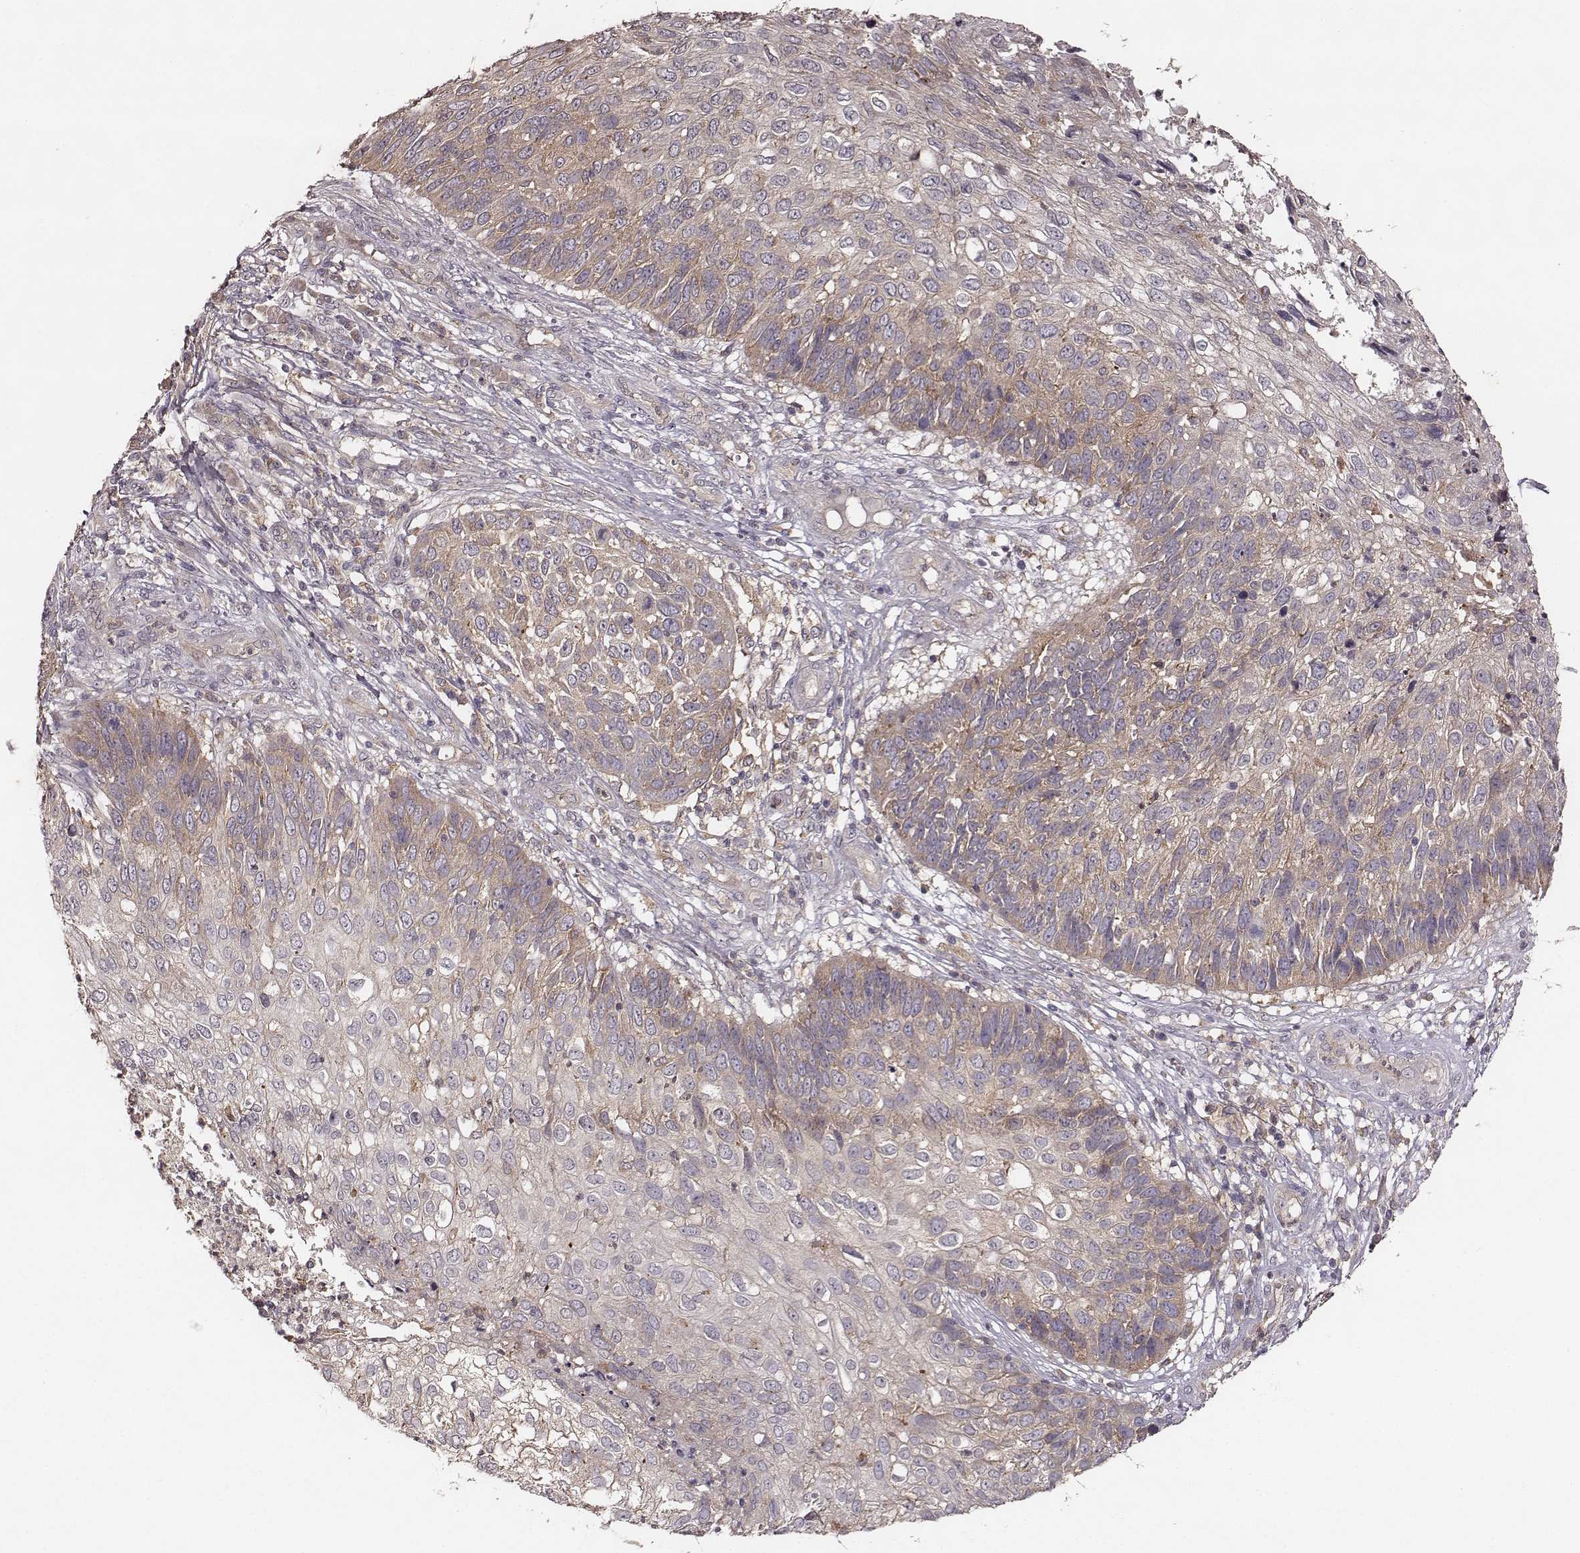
{"staining": {"intensity": "weak", "quantity": "25%-75%", "location": "cytoplasmic/membranous"}, "tissue": "skin cancer", "cell_type": "Tumor cells", "image_type": "cancer", "snomed": [{"axis": "morphology", "description": "Squamous cell carcinoma, NOS"}, {"axis": "topography", "description": "Skin"}], "caption": "The micrograph shows staining of skin squamous cell carcinoma, revealing weak cytoplasmic/membranous protein staining (brown color) within tumor cells.", "gene": "VPS26A", "patient": {"sex": "male", "age": 92}}